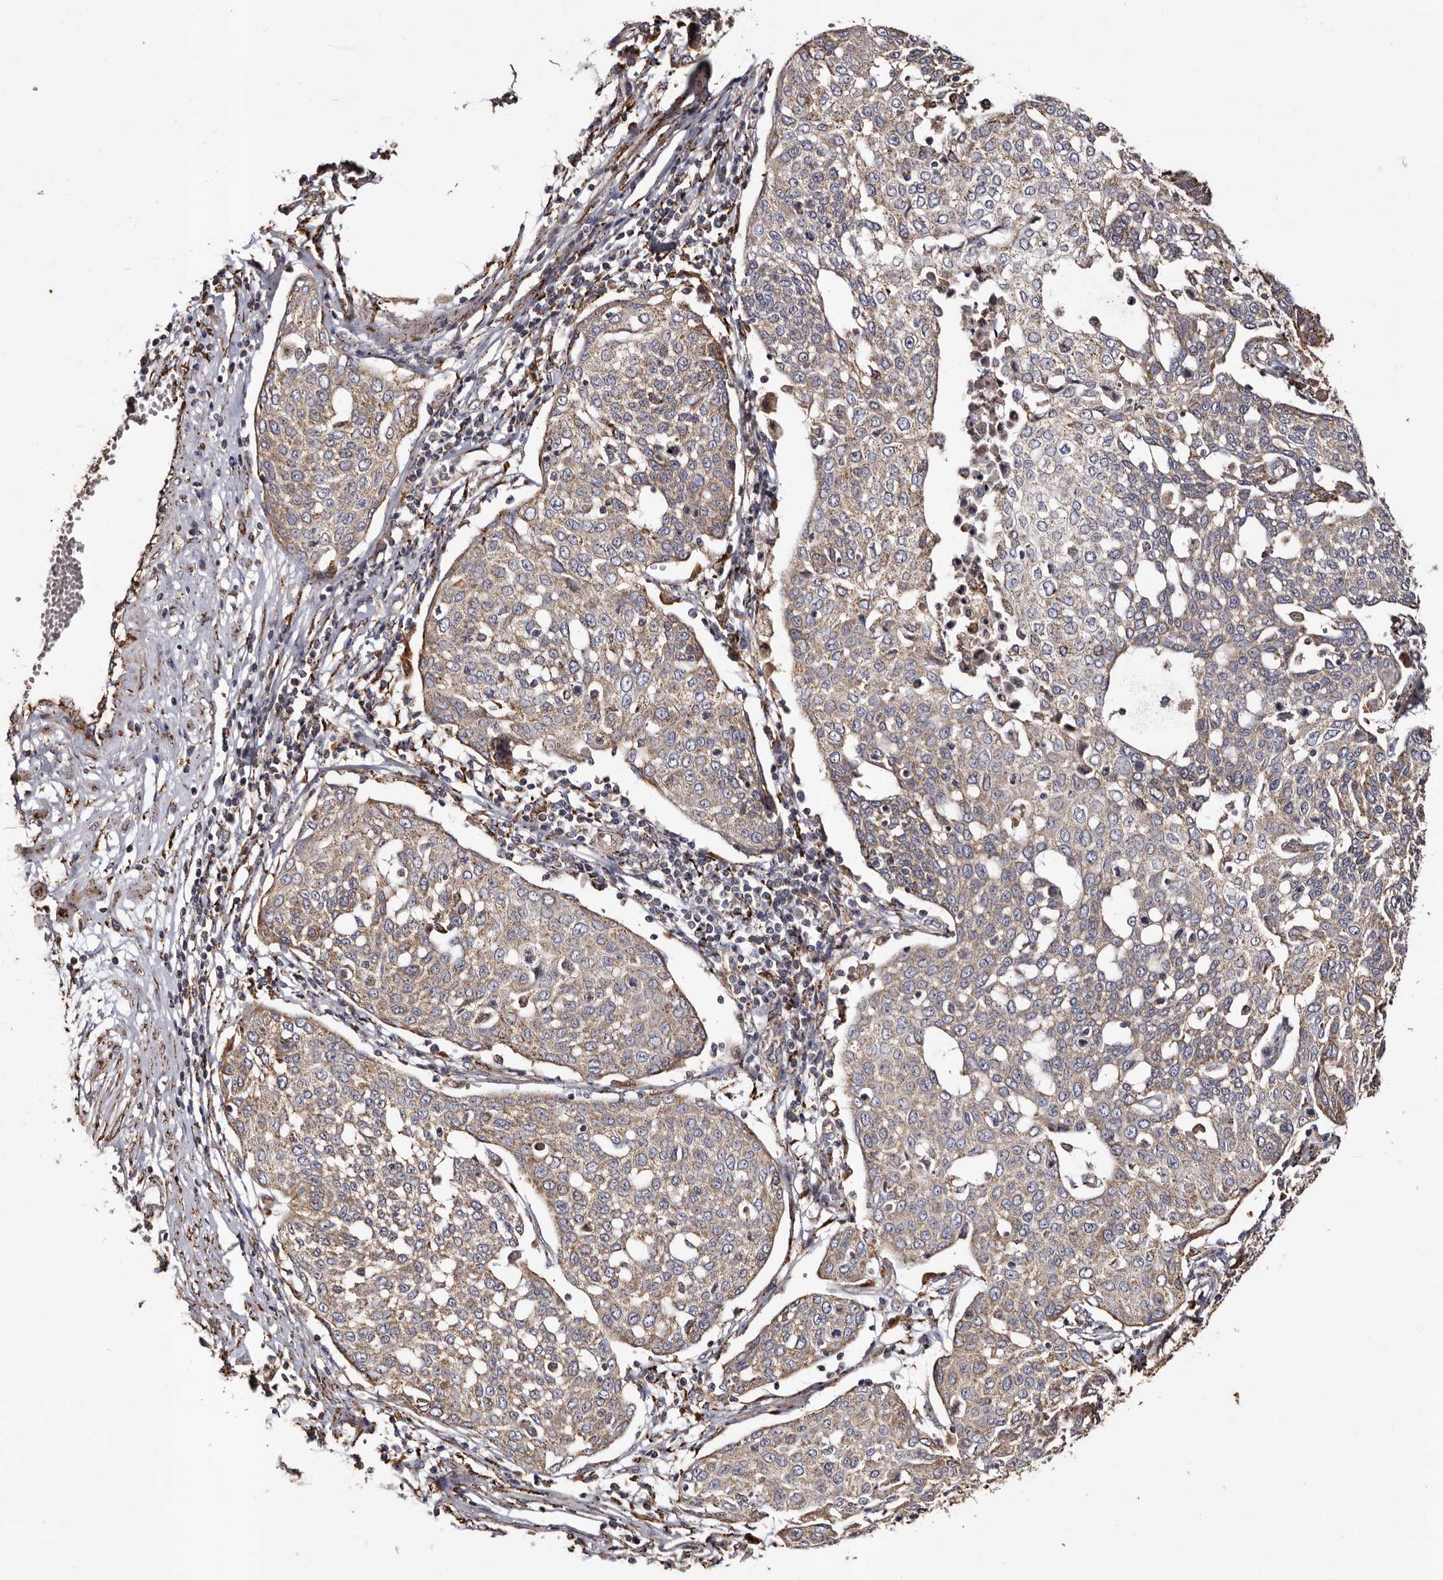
{"staining": {"intensity": "weak", "quantity": "25%-75%", "location": "cytoplasmic/membranous"}, "tissue": "cervical cancer", "cell_type": "Tumor cells", "image_type": "cancer", "snomed": [{"axis": "morphology", "description": "Squamous cell carcinoma, NOS"}, {"axis": "topography", "description": "Cervix"}], "caption": "High-power microscopy captured an IHC image of cervical cancer (squamous cell carcinoma), revealing weak cytoplasmic/membranous staining in approximately 25%-75% of tumor cells.", "gene": "LUZP1", "patient": {"sex": "female", "age": 34}}